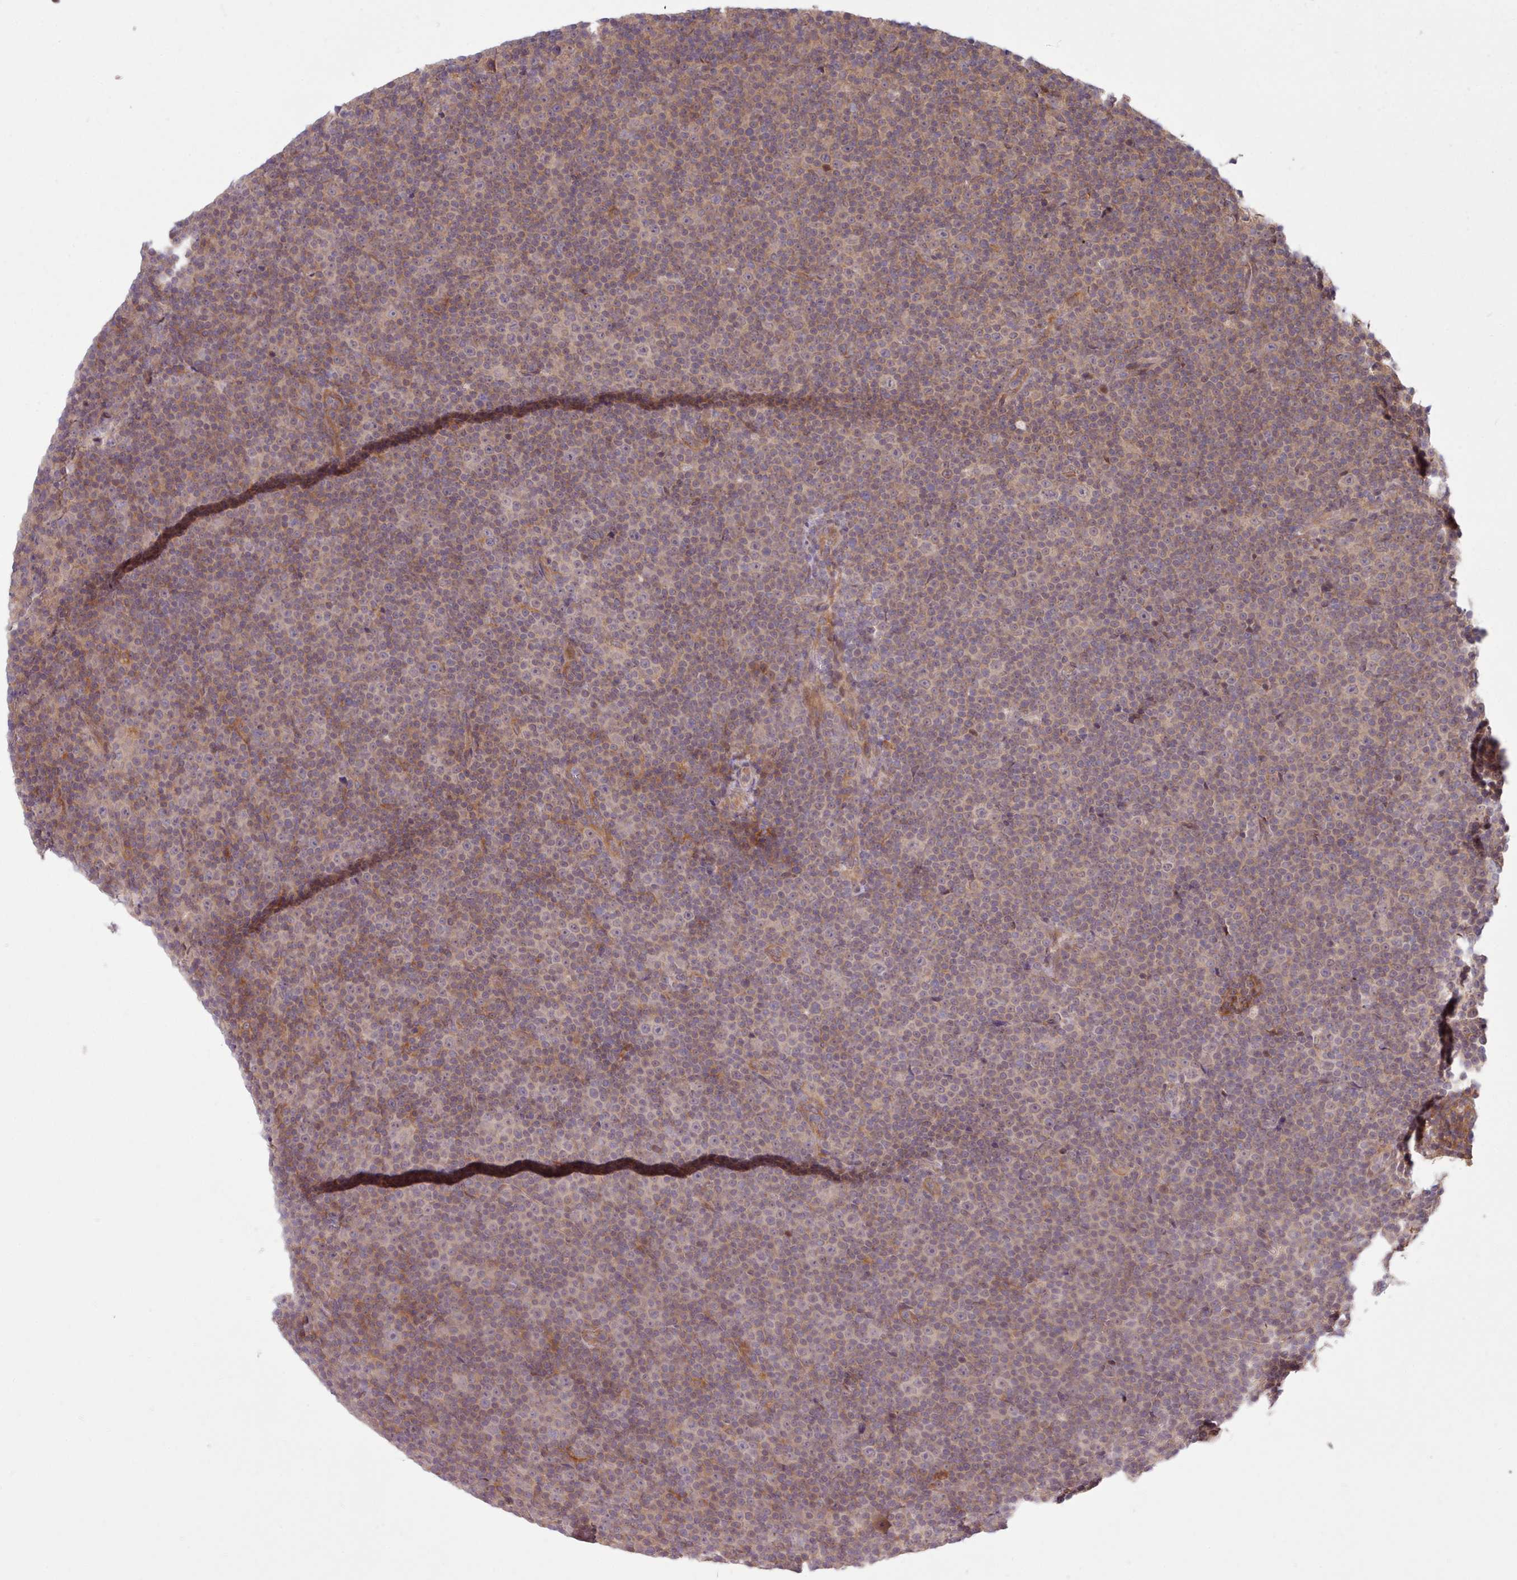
{"staining": {"intensity": "weak", "quantity": "25%-75%", "location": "cytoplasmic/membranous"}, "tissue": "lymphoma", "cell_type": "Tumor cells", "image_type": "cancer", "snomed": [{"axis": "morphology", "description": "Malignant lymphoma, non-Hodgkin's type, Low grade"}, {"axis": "topography", "description": "Lymph node"}], "caption": "Weak cytoplasmic/membranous protein expression is appreciated in about 25%-75% of tumor cells in low-grade malignant lymphoma, non-Hodgkin's type. (DAB (3,3'-diaminobenzidine) = brown stain, brightfield microscopy at high magnification).", "gene": "TRIM26", "patient": {"sex": "female", "age": 67}}